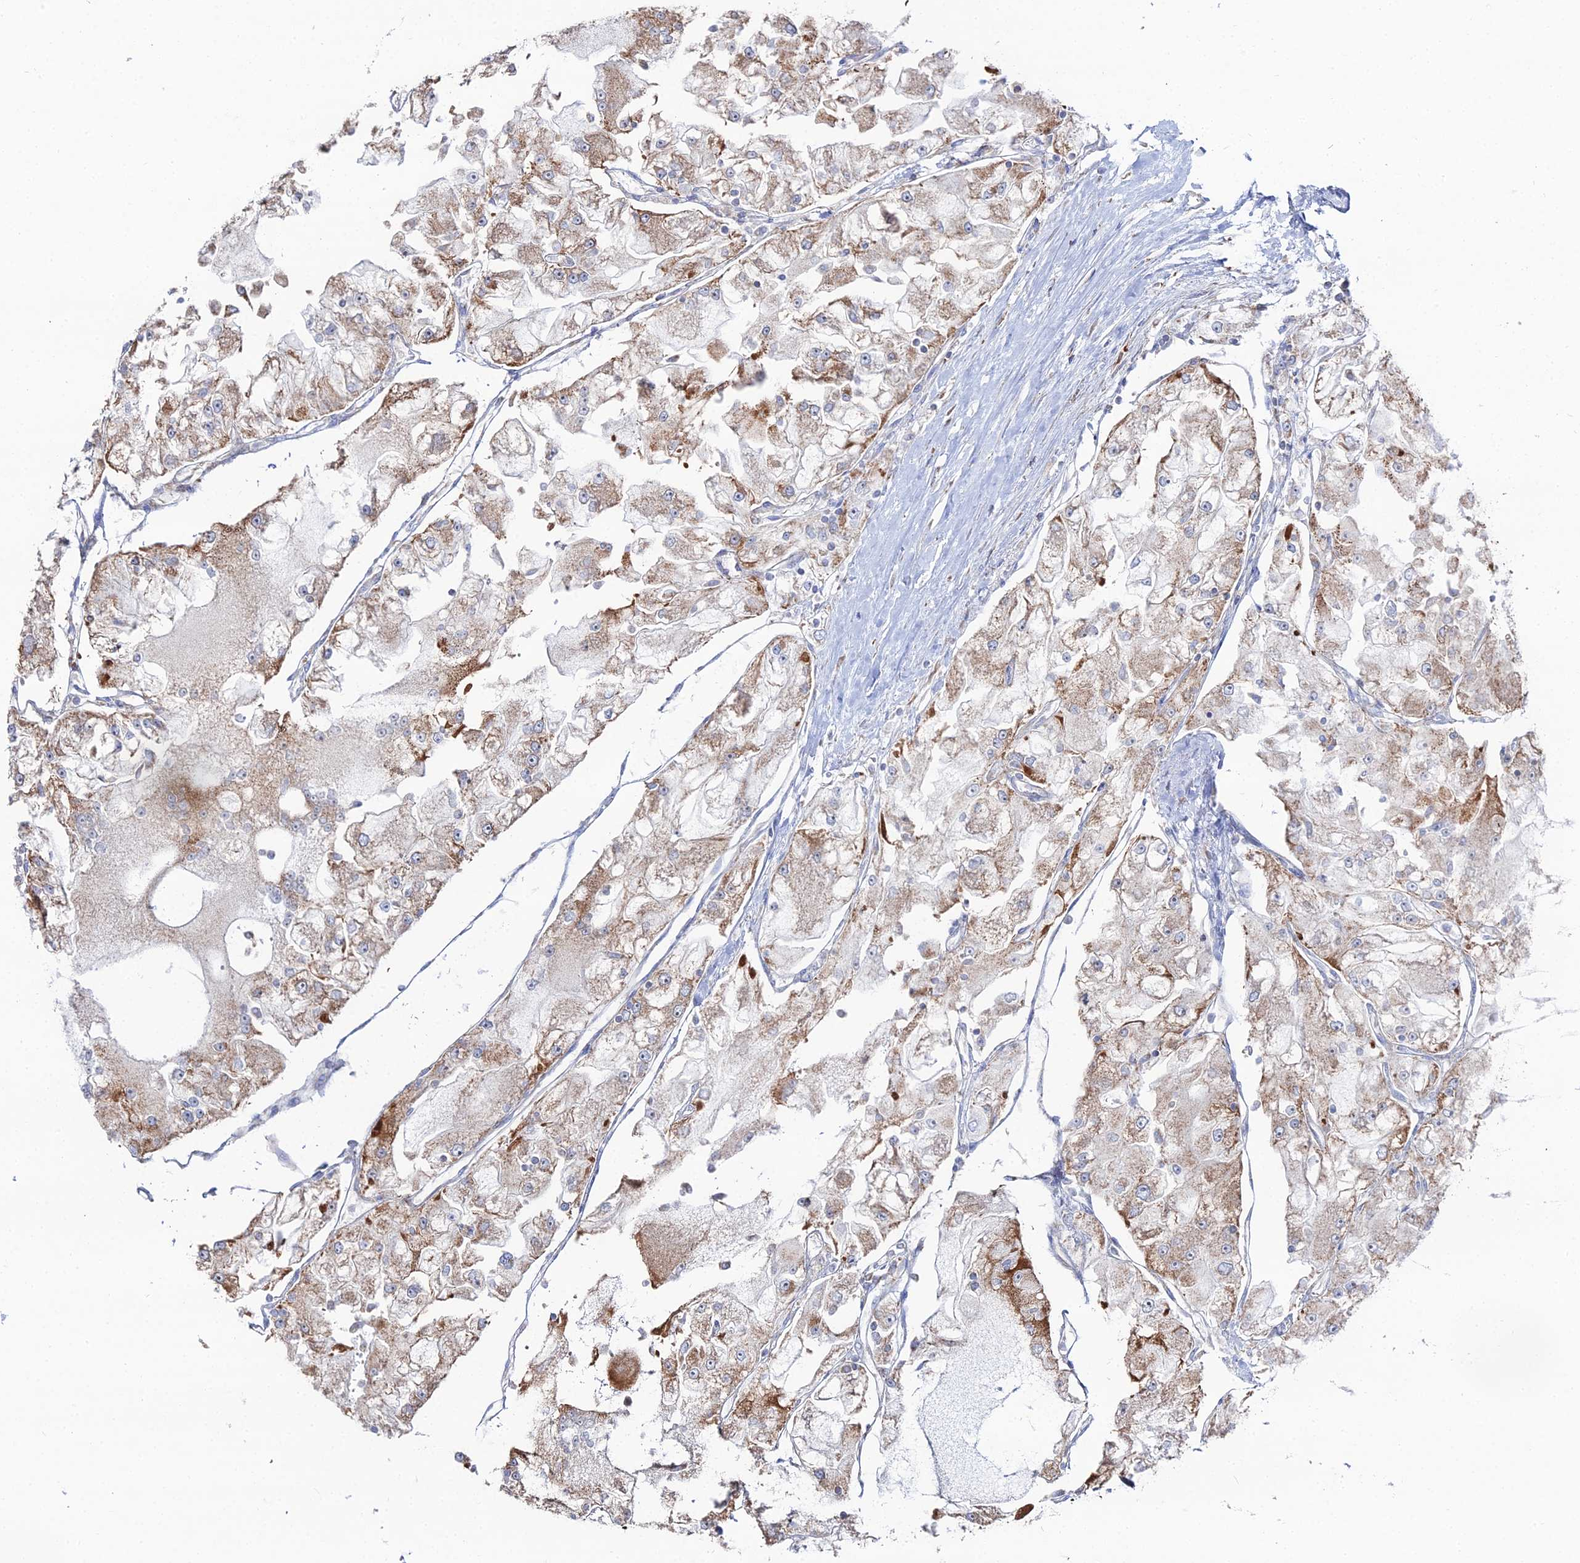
{"staining": {"intensity": "moderate", "quantity": "25%-75%", "location": "cytoplasmic/membranous"}, "tissue": "renal cancer", "cell_type": "Tumor cells", "image_type": "cancer", "snomed": [{"axis": "morphology", "description": "Adenocarcinoma, NOS"}, {"axis": "topography", "description": "Kidney"}], "caption": "A medium amount of moderate cytoplasmic/membranous positivity is appreciated in about 25%-75% of tumor cells in renal cancer (adenocarcinoma) tissue. (IHC, brightfield microscopy, high magnification).", "gene": "MPC1", "patient": {"sex": "female", "age": 72}}